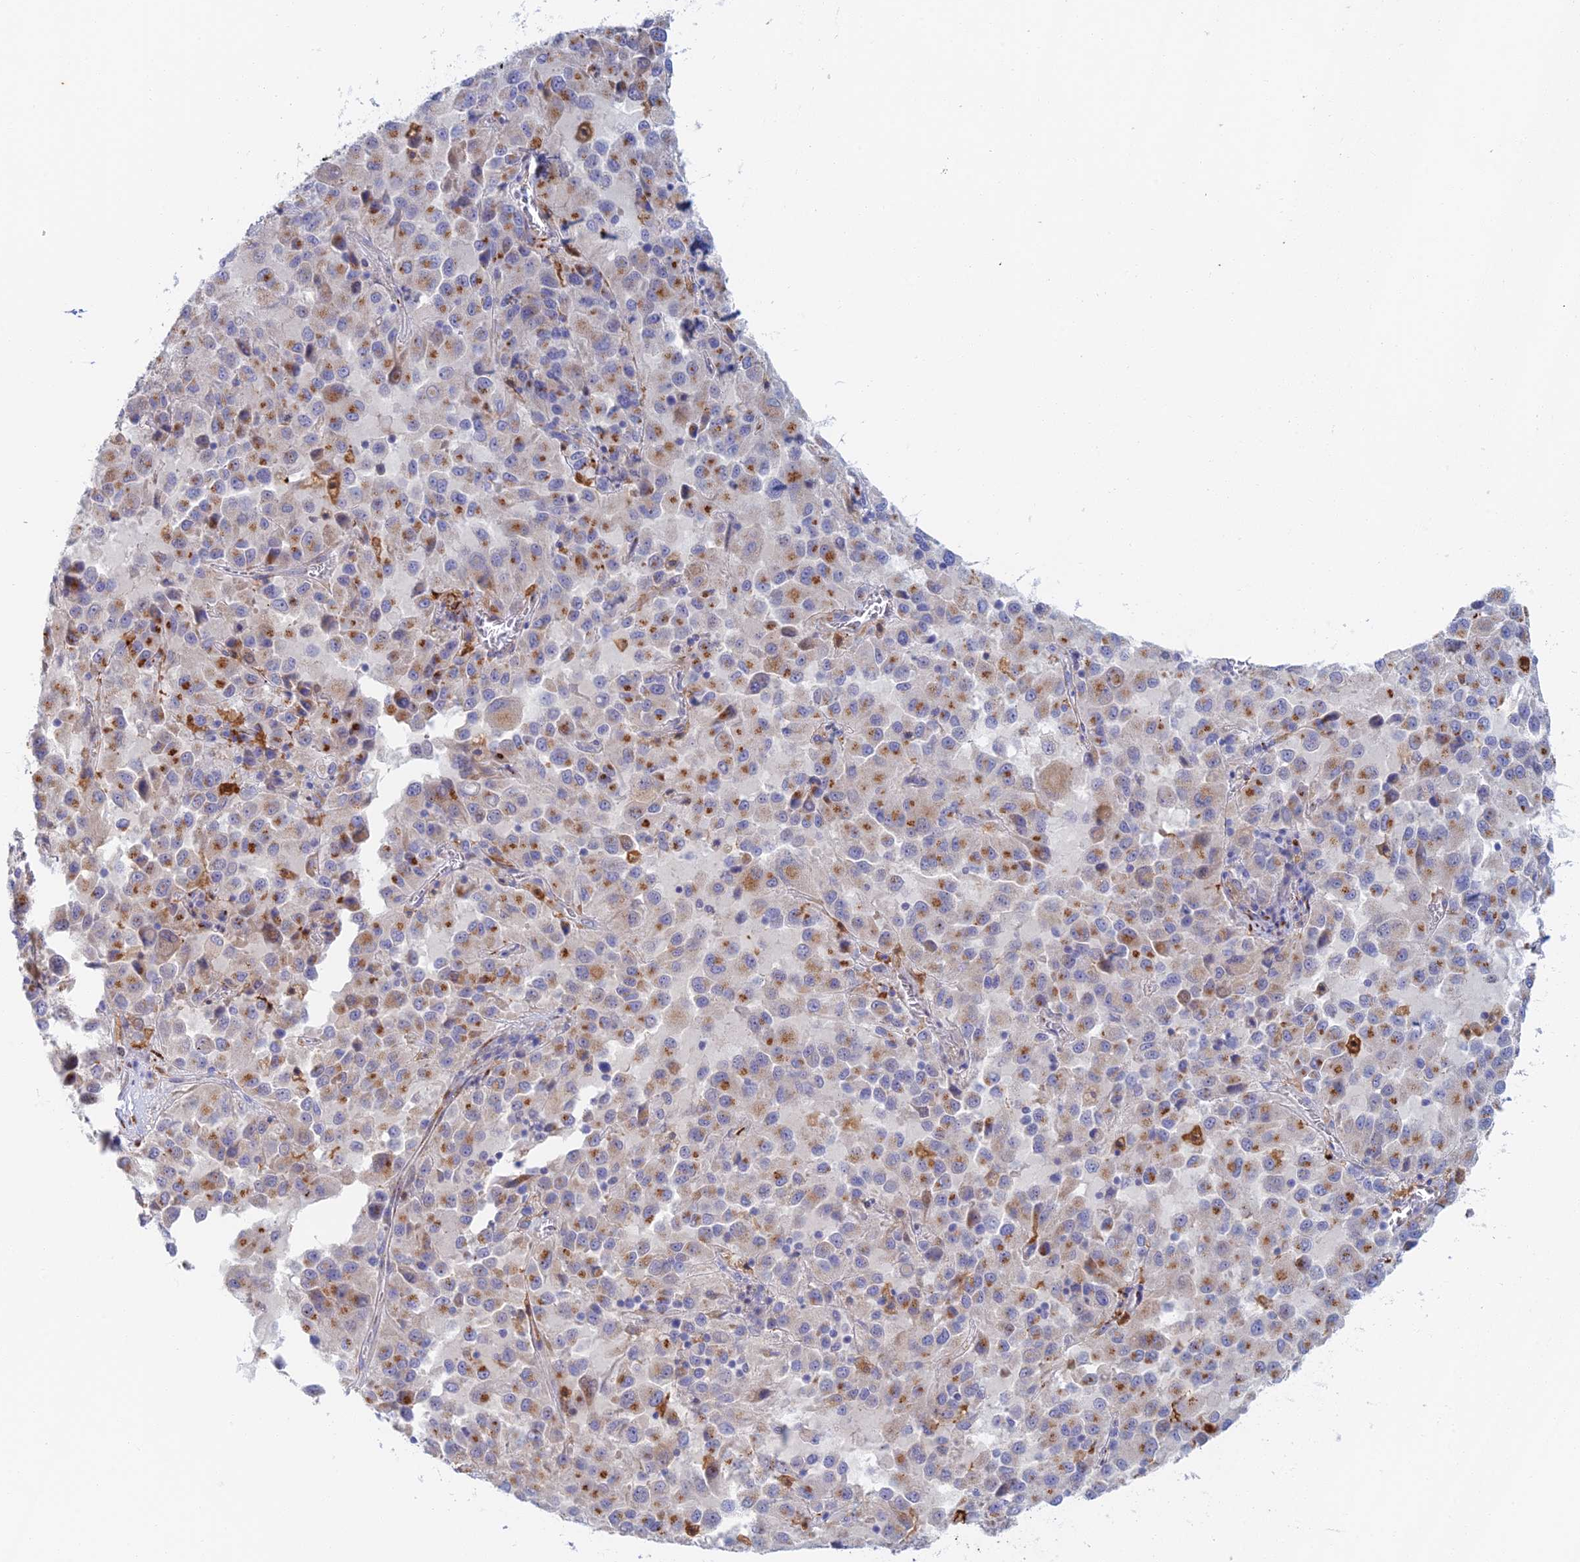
{"staining": {"intensity": "moderate", "quantity": "<25%", "location": "cytoplasmic/membranous"}, "tissue": "melanoma", "cell_type": "Tumor cells", "image_type": "cancer", "snomed": [{"axis": "morphology", "description": "Malignant melanoma, Metastatic site"}, {"axis": "topography", "description": "Lung"}], "caption": "Protein expression analysis of melanoma demonstrates moderate cytoplasmic/membranous positivity in approximately <25% of tumor cells. The staining was performed using DAB (3,3'-diaminobenzidine) to visualize the protein expression in brown, while the nuclei were stained in blue with hematoxylin (Magnification: 20x).", "gene": "SLC24A3", "patient": {"sex": "male", "age": 64}}